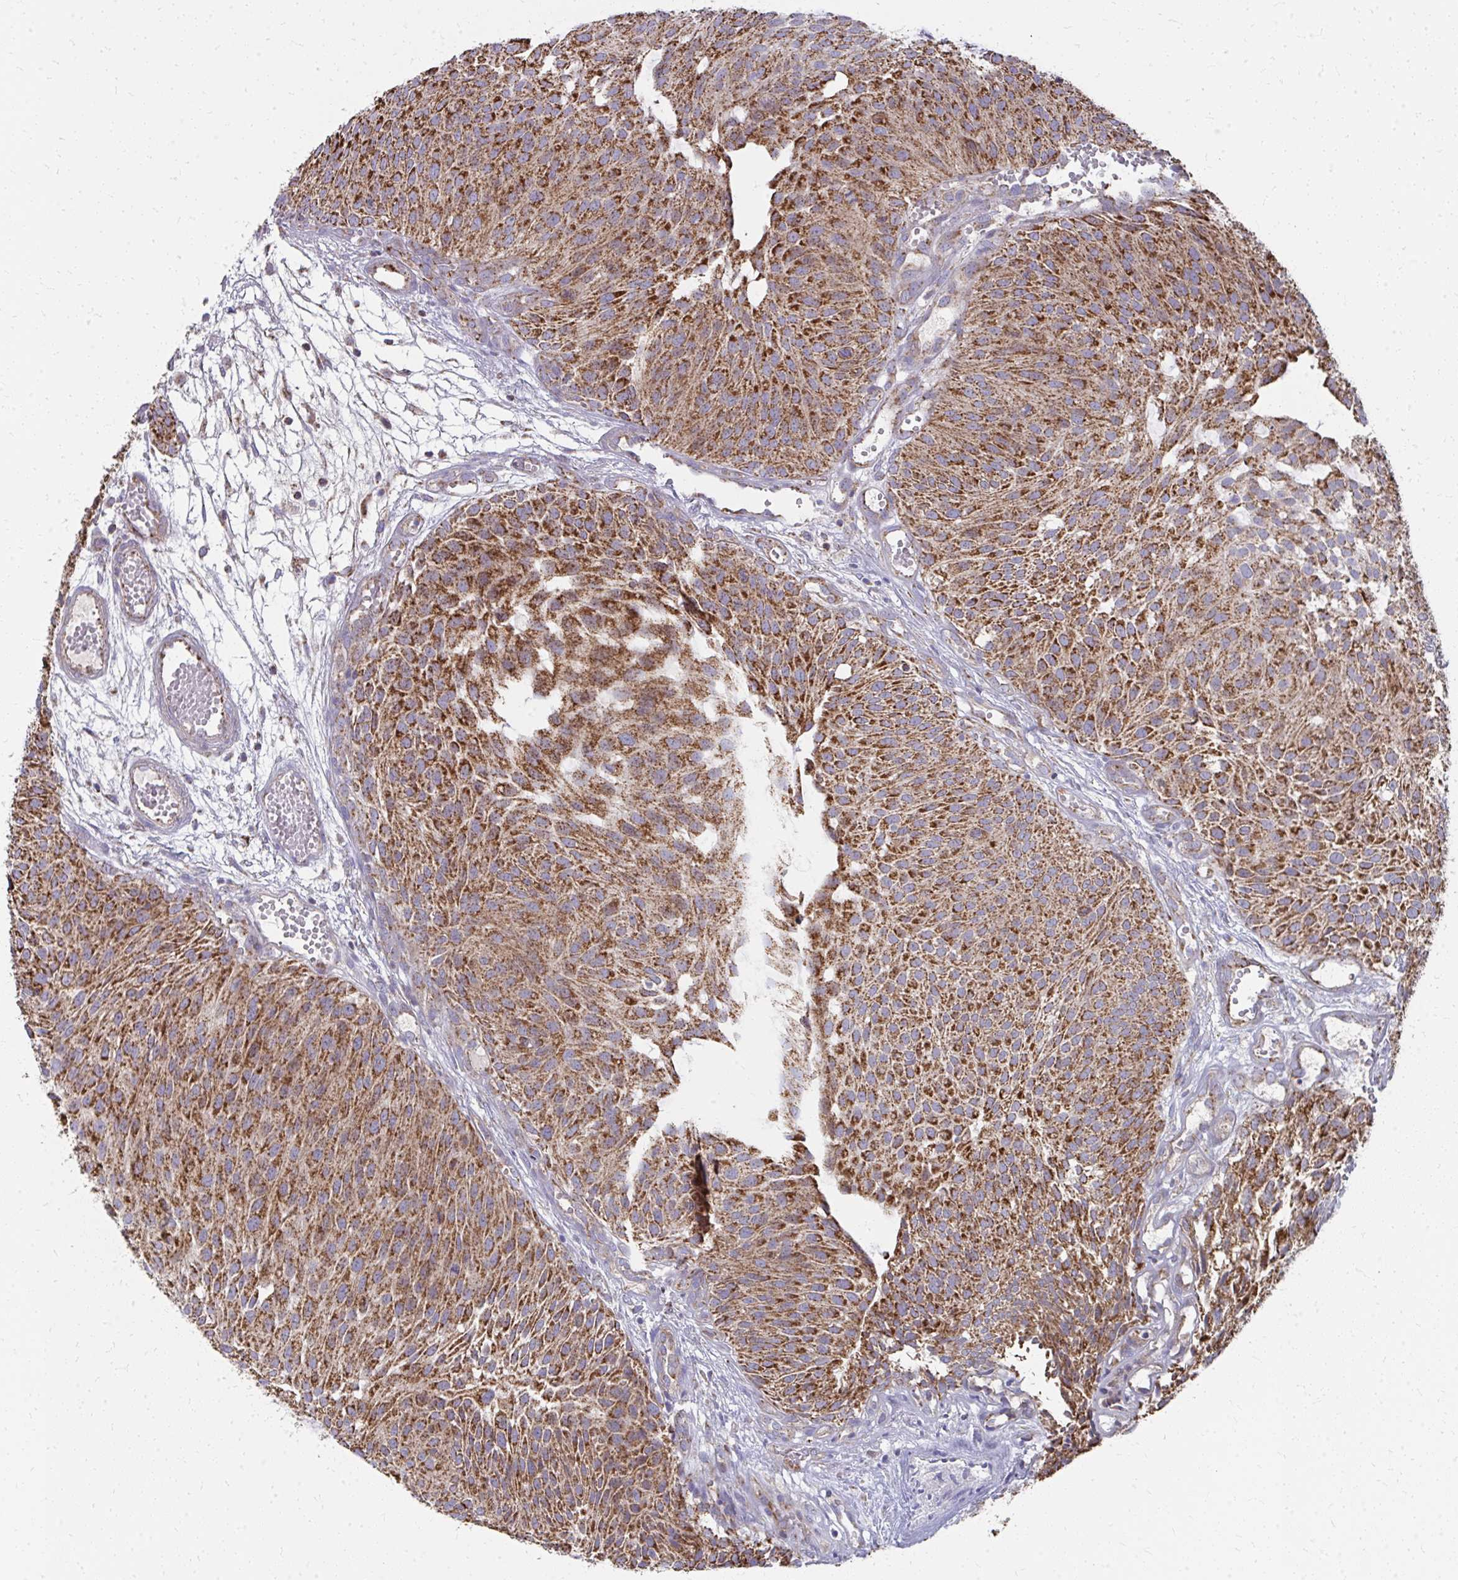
{"staining": {"intensity": "strong", "quantity": ">75%", "location": "cytoplasmic/membranous"}, "tissue": "urothelial cancer", "cell_type": "Tumor cells", "image_type": "cancer", "snomed": [{"axis": "morphology", "description": "Urothelial carcinoma, NOS"}, {"axis": "topography", "description": "Urinary bladder"}], "caption": "A micrograph showing strong cytoplasmic/membranous expression in approximately >75% of tumor cells in transitional cell carcinoma, as visualized by brown immunohistochemical staining.", "gene": "IL37", "patient": {"sex": "male", "age": 84}}